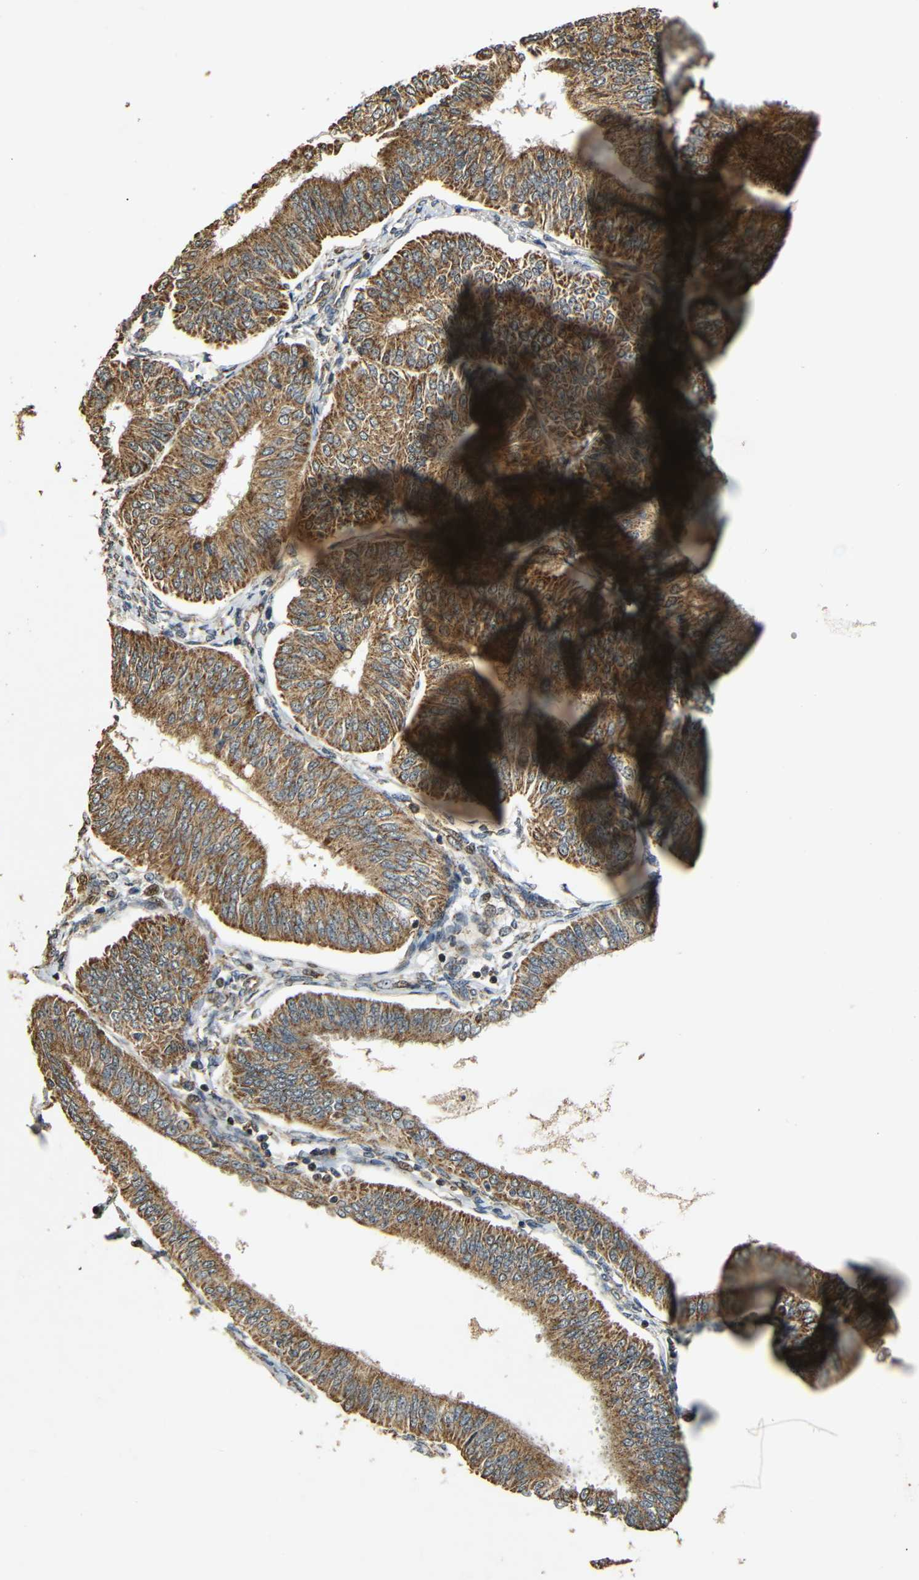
{"staining": {"intensity": "strong", "quantity": ">75%", "location": "cytoplasmic/membranous"}, "tissue": "endometrial cancer", "cell_type": "Tumor cells", "image_type": "cancer", "snomed": [{"axis": "morphology", "description": "Adenocarcinoma, NOS"}, {"axis": "topography", "description": "Endometrium"}], "caption": "The image reveals a brown stain indicating the presence of a protein in the cytoplasmic/membranous of tumor cells in adenocarcinoma (endometrial).", "gene": "KAZALD1", "patient": {"sex": "female", "age": 58}}